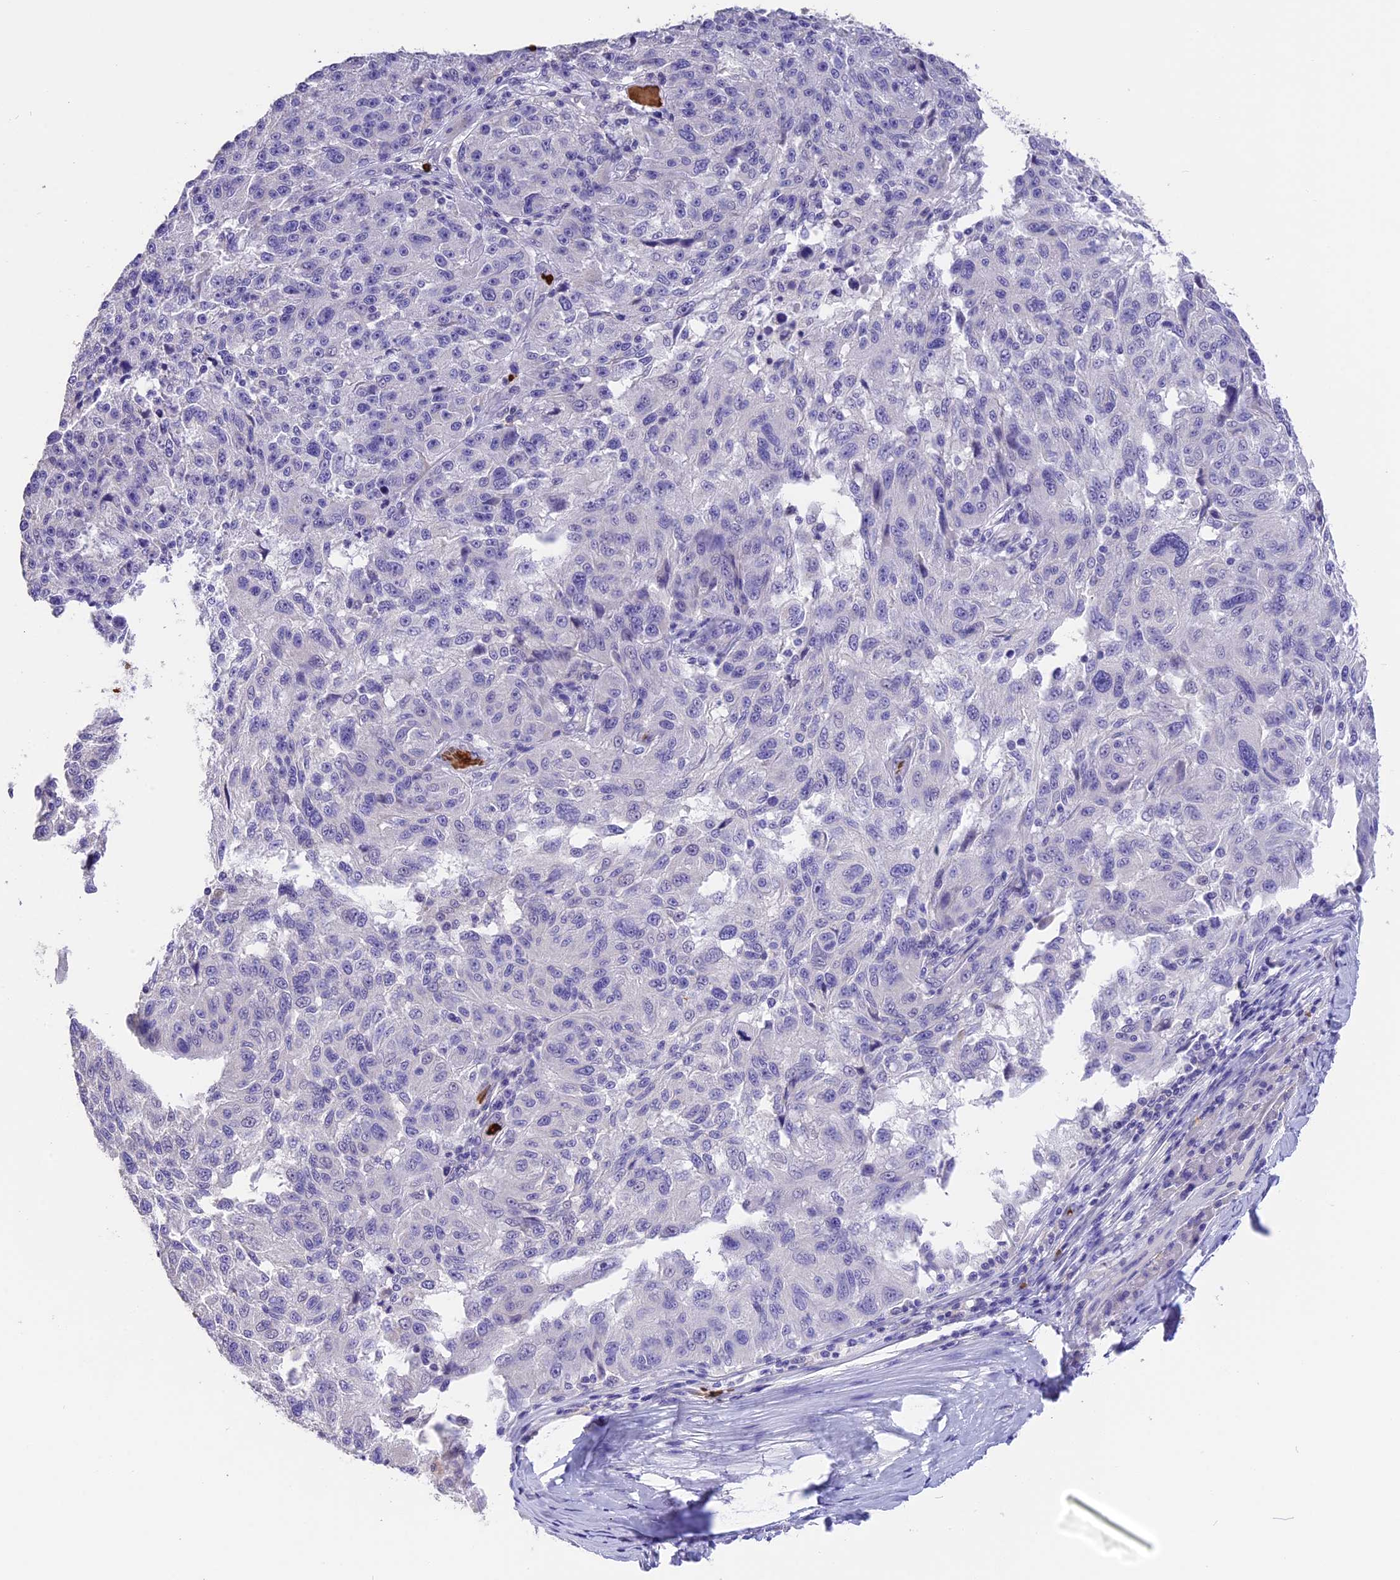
{"staining": {"intensity": "negative", "quantity": "none", "location": "none"}, "tissue": "melanoma", "cell_type": "Tumor cells", "image_type": "cancer", "snomed": [{"axis": "morphology", "description": "Malignant melanoma, NOS"}, {"axis": "topography", "description": "Skin"}], "caption": "This is a image of immunohistochemistry staining of malignant melanoma, which shows no expression in tumor cells.", "gene": "TNNC2", "patient": {"sex": "male", "age": 53}}